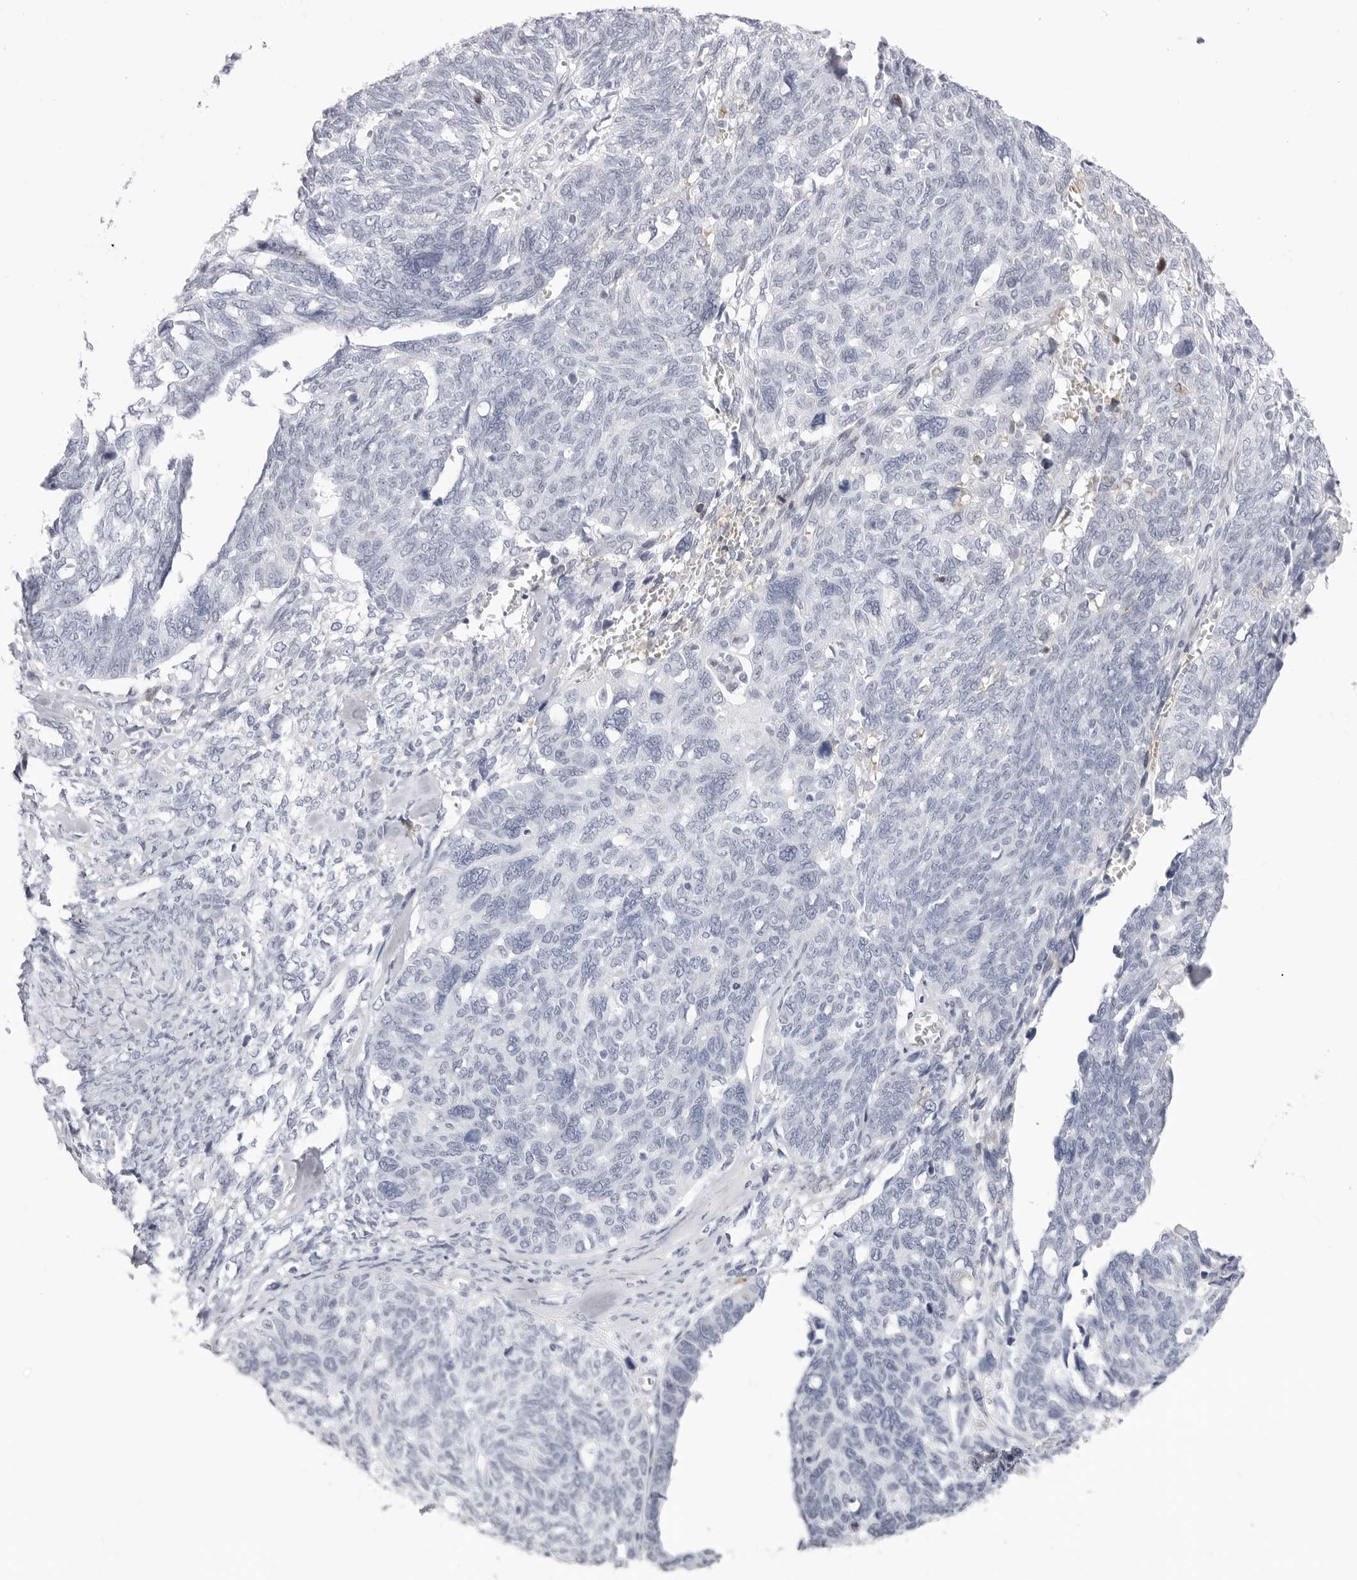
{"staining": {"intensity": "negative", "quantity": "none", "location": "none"}, "tissue": "ovarian cancer", "cell_type": "Tumor cells", "image_type": "cancer", "snomed": [{"axis": "morphology", "description": "Cystadenocarcinoma, serous, NOS"}, {"axis": "topography", "description": "Ovary"}], "caption": "Immunohistochemistry photomicrograph of human ovarian cancer (serous cystadenocarcinoma) stained for a protein (brown), which displays no staining in tumor cells. (DAB IHC visualized using brightfield microscopy, high magnification).", "gene": "TSSK1B", "patient": {"sex": "female", "age": 79}}